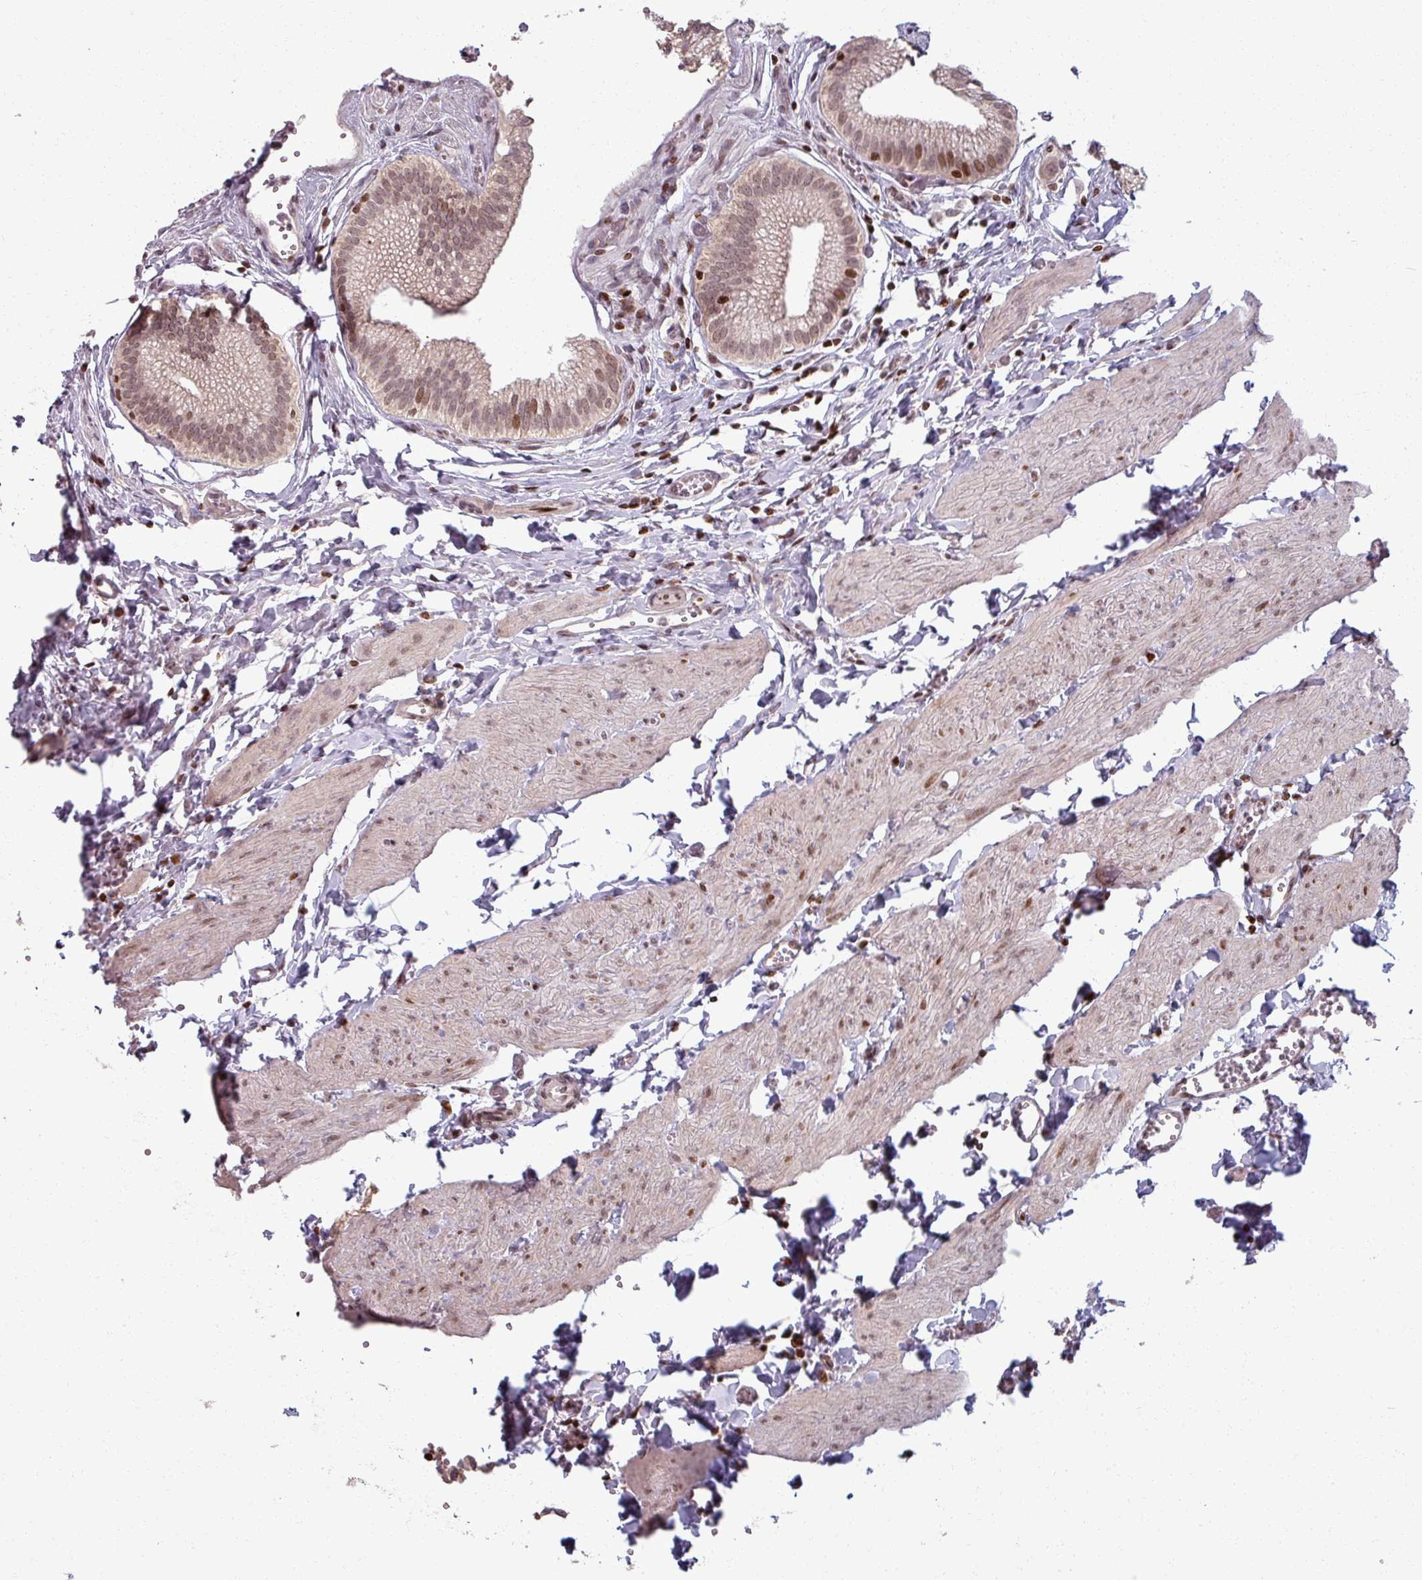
{"staining": {"intensity": "moderate", "quantity": ">75%", "location": "cytoplasmic/membranous,nuclear"}, "tissue": "gallbladder", "cell_type": "Glandular cells", "image_type": "normal", "snomed": [{"axis": "morphology", "description": "Normal tissue, NOS"}, {"axis": "topography", "description": "Gallbladder"}, {"axis": "topography", "description": "Peripheral nerve tissue"}], "caption": "DAB immunohistochemical staining of normal human gallbladder shows moderate cytoplasmic/membranous,nuclear protein staining in approximately >75% of glandular cells. (DAB IHC, brown staining for protein, blue staining for nuclei).", "gene": "NCOR1", "patient": {"sex": "male", "age": 17}}